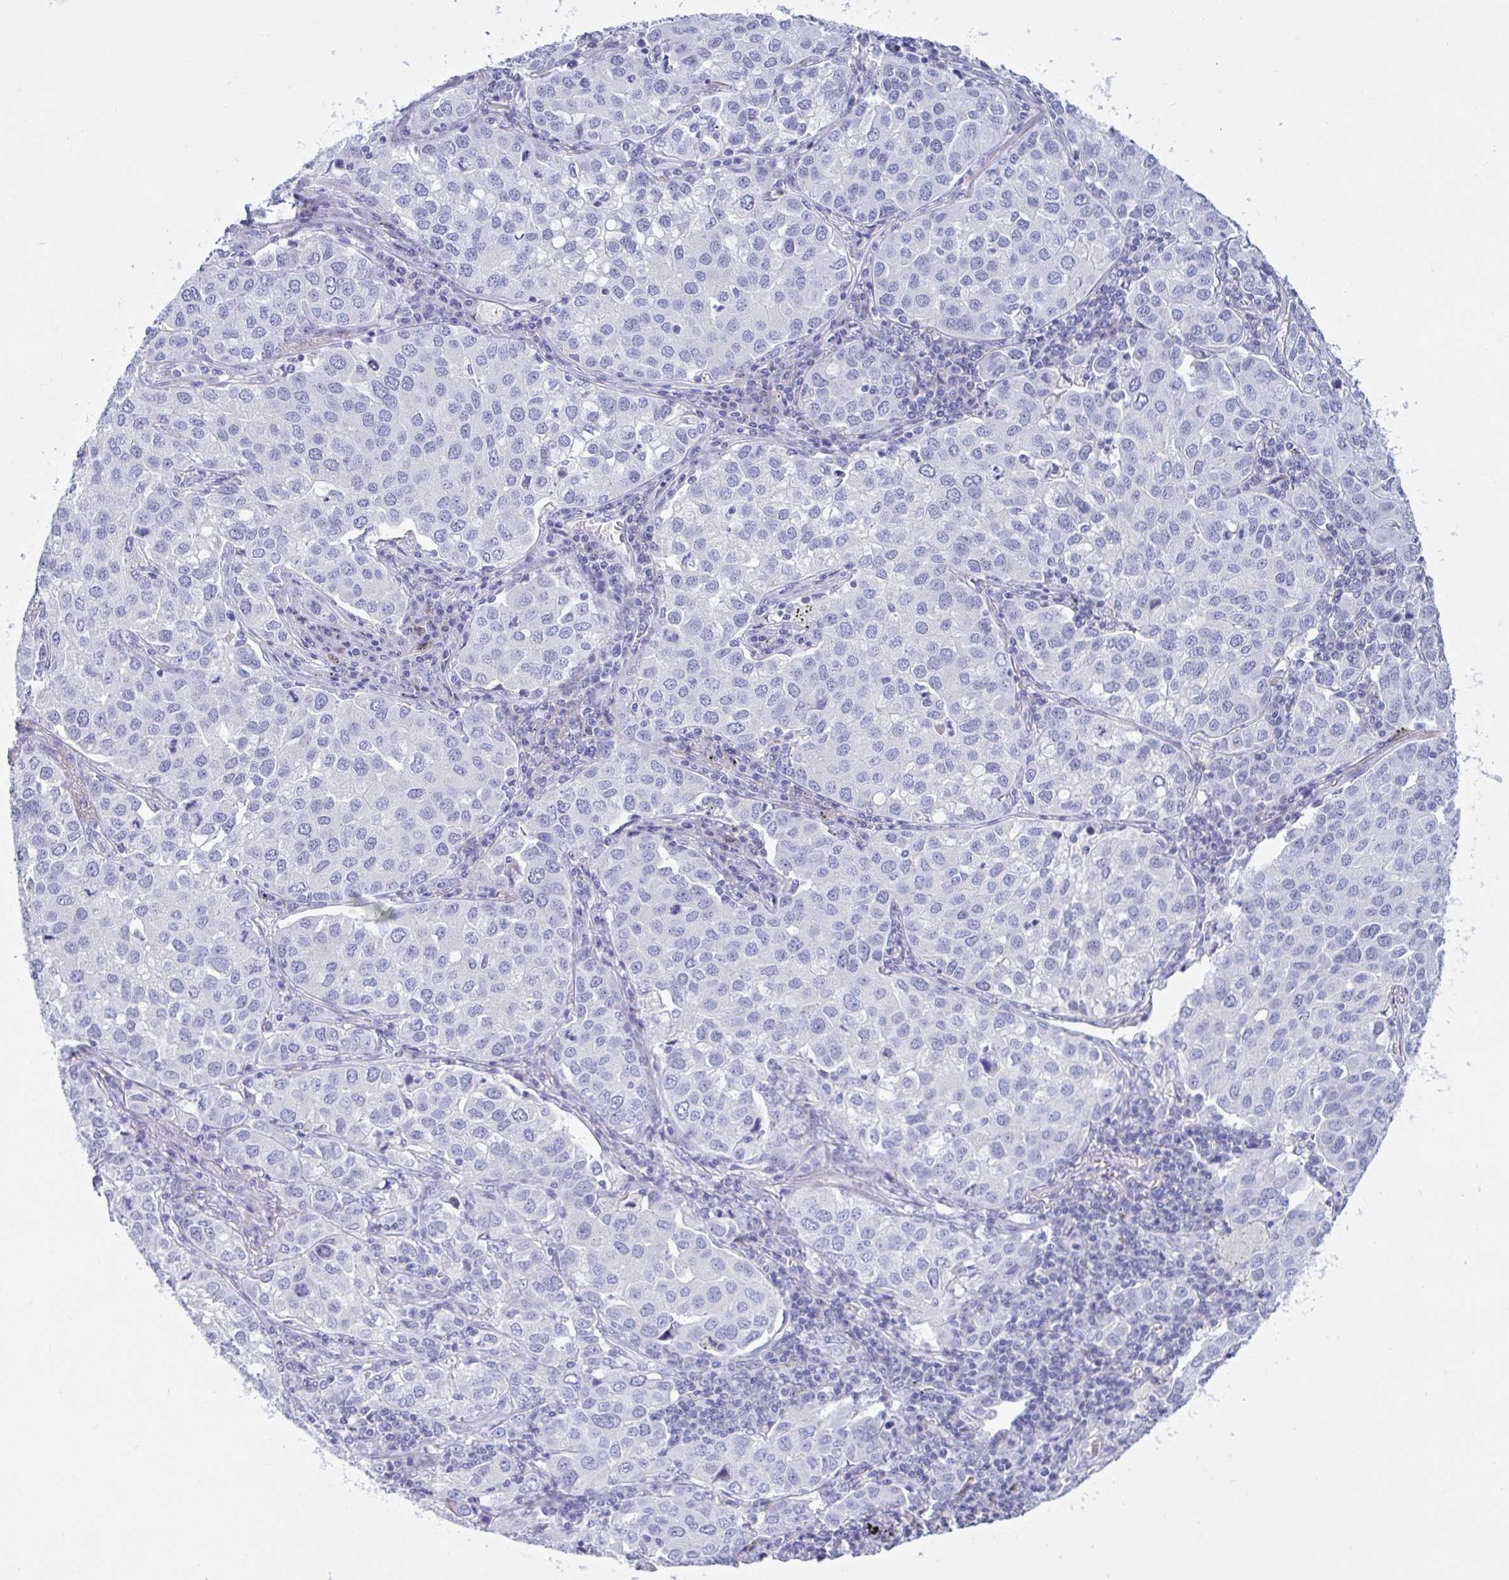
{"staining": {"intensity": "negative", "quantity": "none", "location": "none"}, "tissue": "lung cancer", "cell_type": "Tumor cells", "image_type": "cancer", "snomed": [{"axis": "morphology", "description": "Adenocarcinoma, NOS"}, {"axis": "morphology", "description": "Adenocarcinoma, metastatic, NOS"}, {"axis": "topography", "description": "Lymph node"}, {"axis": "topography", "description": "Lung"}], "caption": "A histopathology image of human lung adenocarcinoma is negative for staining in tumor cells.", "gene": "OXLD1", "patient": {"sex": "female", "age": 65}}